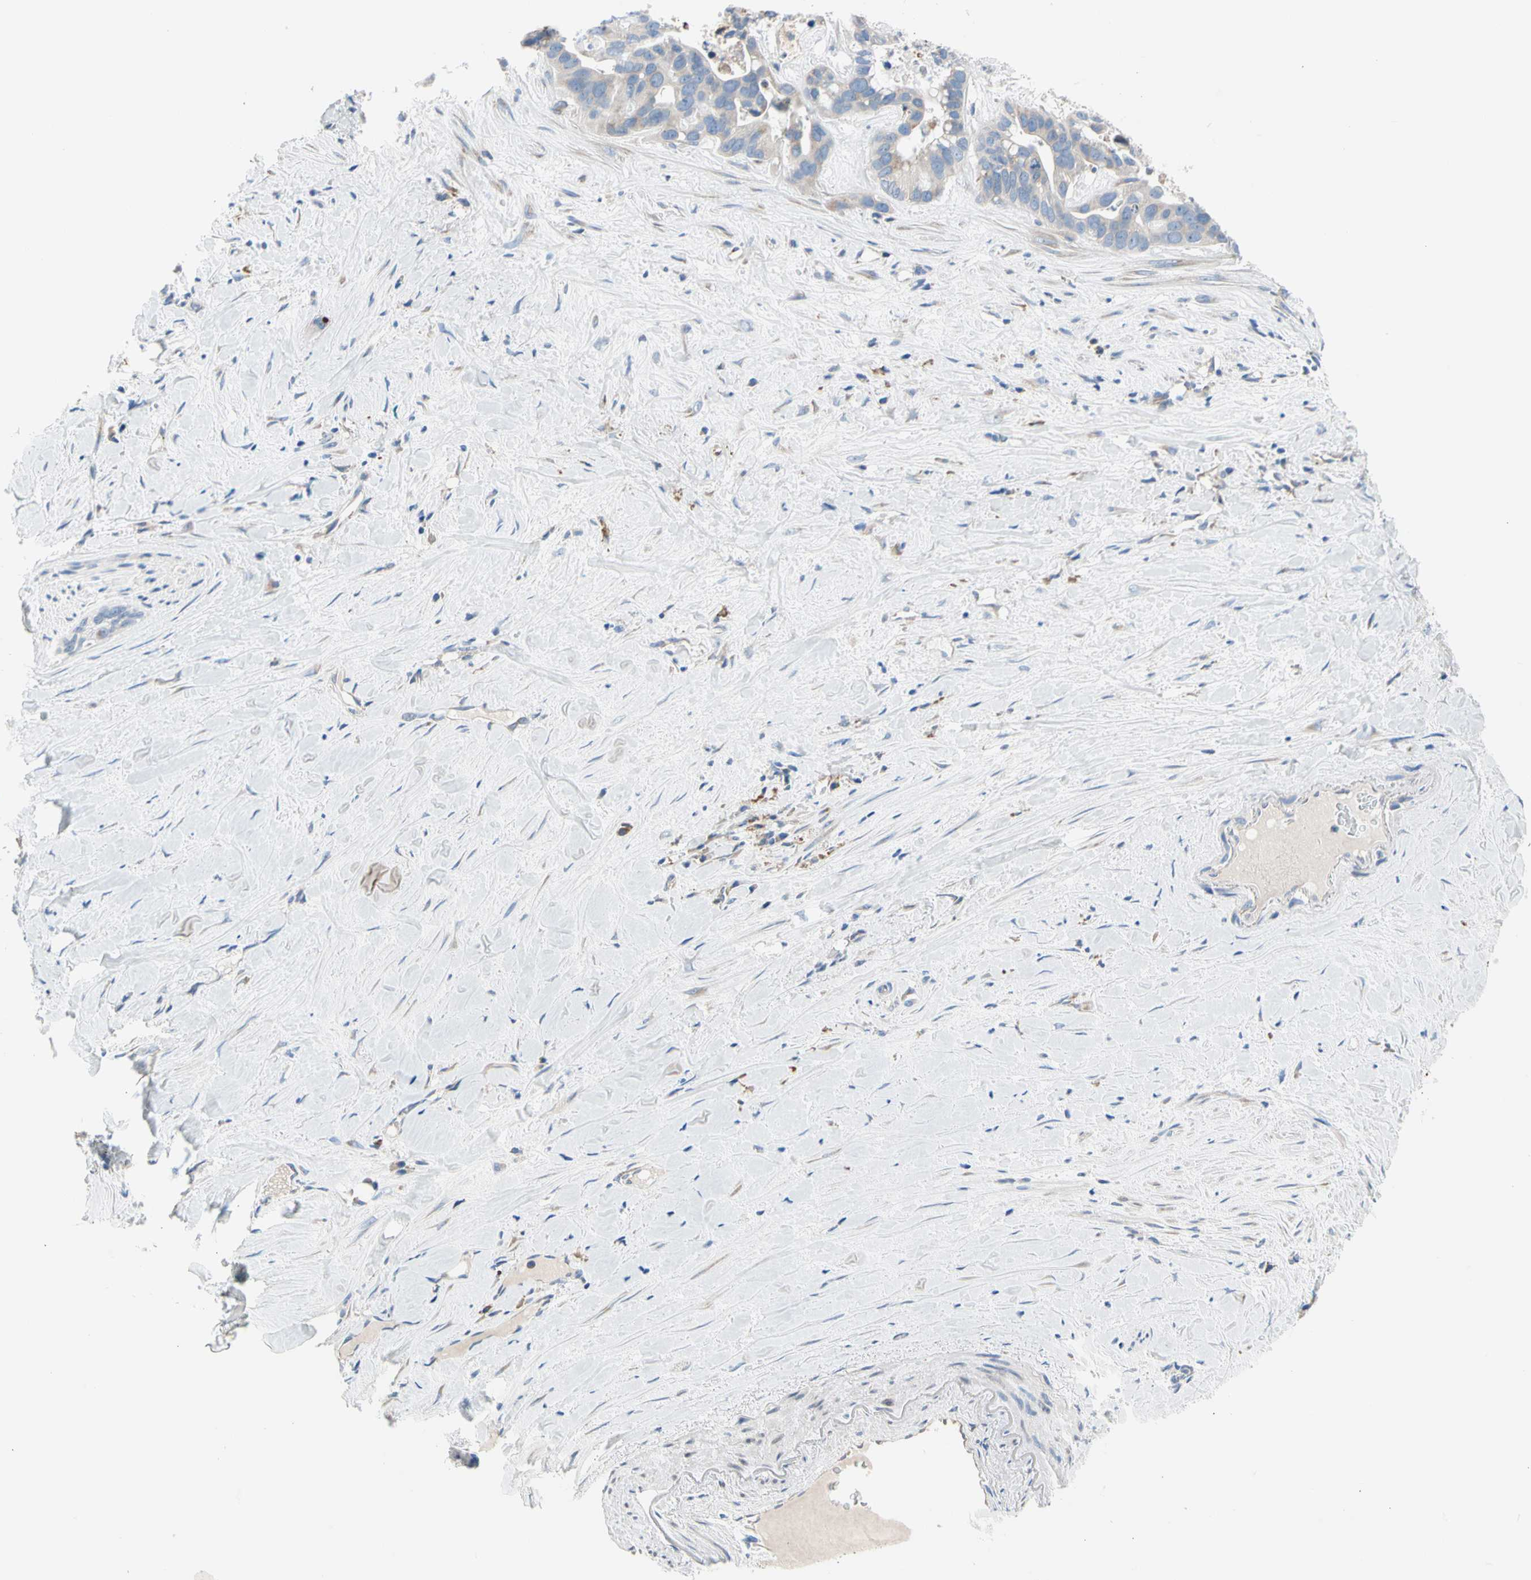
{"staining": {"intensity": "weak", "quantity": "<25%", "location": "cytoplasmic/membranous"}, "tissue": "liver cancer", "cell_type": "Tumor cells", "image_type": "cancer", "snomed": [{"axis": "morphology", "description": "Cholangiocarcinoma"}, {"axis": "topography", "description": "Liver"}], "caption": "This is an immunohistochemistry (IHC) photomicrograph of human liver cancer. There is no expression in tumor cells.", "gene": "STXBP1", "patient": {"sex": "female", "age": 65}}